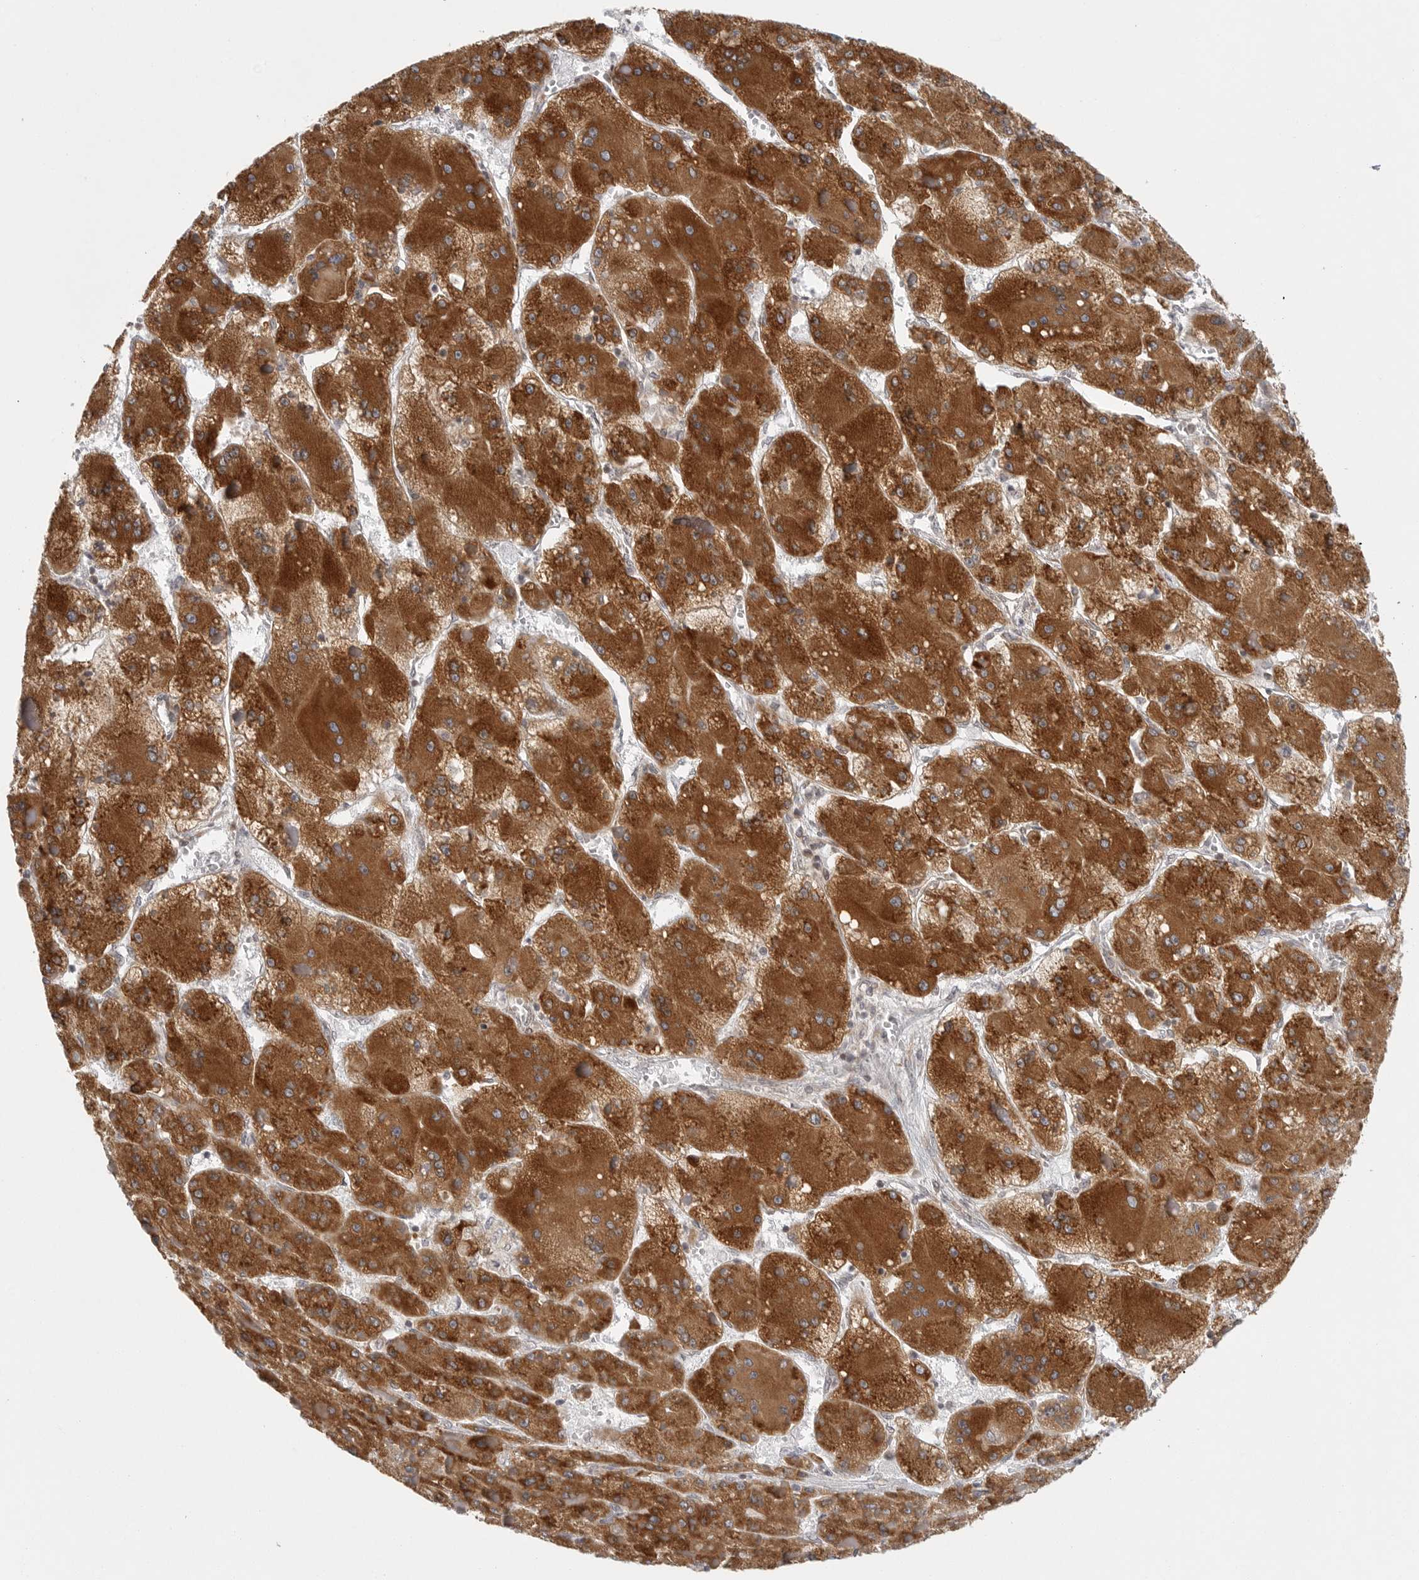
{"staining": {"intensity": "strong", "quantity": ">75%", "location": "cytoplasmic/membranous"}, "tissue": "liver cancer", "cell_type": "Tumor cells", "image_type": "cancer", "snomed": [{"axis": "morphology", "description": "Carcinoma, Hepatocellular, NOS"}, {"axis": "topography", "description": "Liver"}], "caption": "Protein staining demonstrates strong cytoplasmic/membranous expression in about >75% of tumor cells in liver cancer (hepatocellular carcinoma).", "gene": "CERS2", "patient": {"sex": "female", "age": 73}}